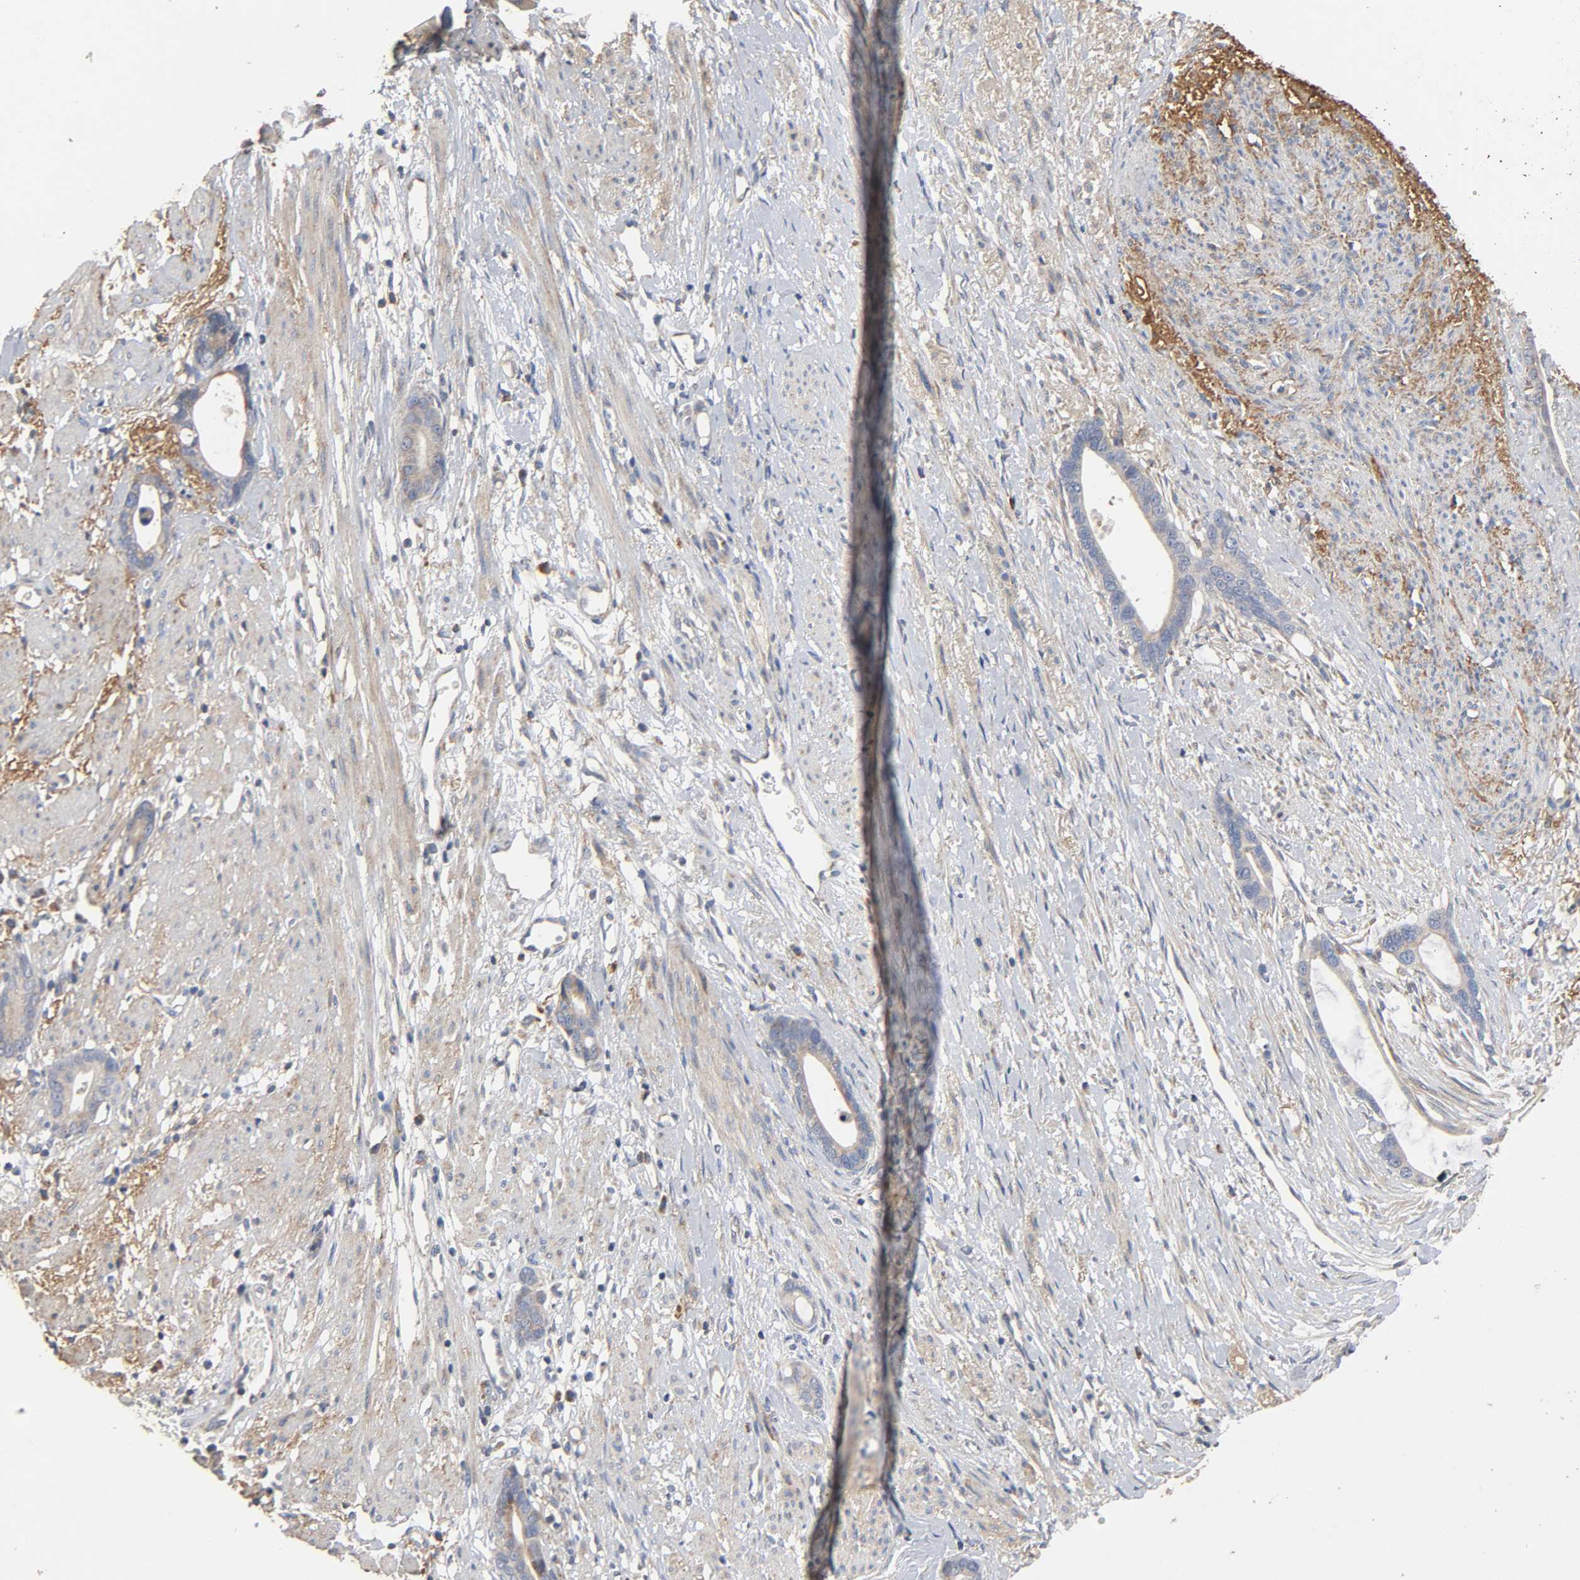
{"staining": {"intensity": "weak", "quantity": ">75%", "location": "cytoplasmic/membranous"}, "tissue": "stomach cancer", "cell_type": "Tumor cells", "image_type": "cancer", "snomed": [{"axis": "morphology", "description": "Adenocarcinoma, NOS"}, {"axis": "topography", "description": "Stomach"}], "caption": "DAB immunohistochemical staining of stomach cancer (adenocarcinoma) shows weak cytoplasmic/membranous protein expression in about >75% of tumor cells.", "gene": "NDUFS3", "patient": {"sex": "female", "age": 75}}